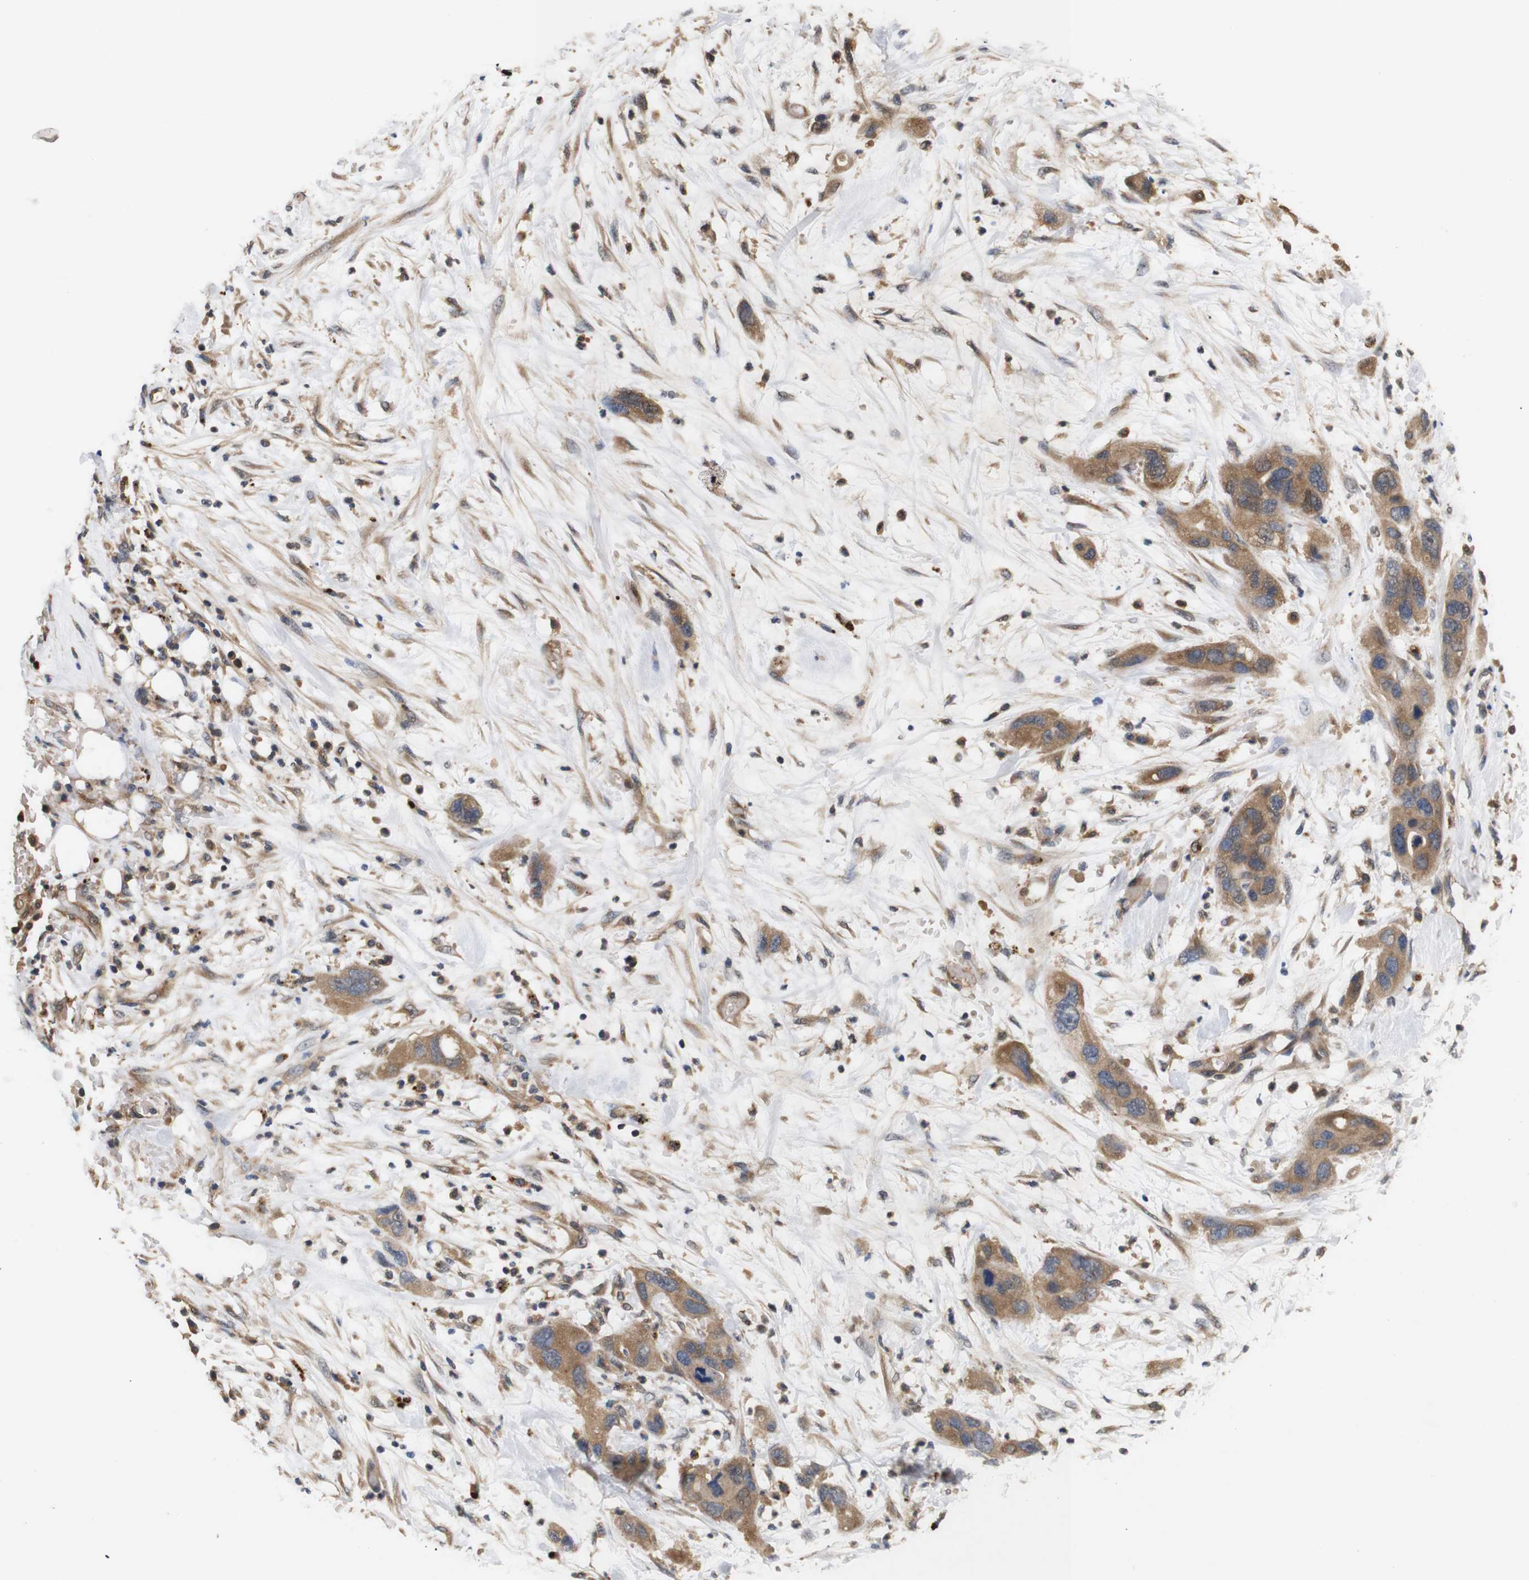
{"staining": {"intensity": "moderate", "quantity": ">75%", "location": "cytoplasmic/membranous"}, "tissue": "pancreatic cancer", "cell_type": "Tumor cells", "image_type": "cancer", "snomed": [{"axis": "morphology", "description": "Adenocarcinoma, NOS"}, {"axis": "topography", "description": "Pancreas"}], "caption": "Pancreatic adenocarcinoma stained with DAB immunohistochemistry demonstrates medium levels of moderate cytoplasmic/membranous staining in about >75% of tumor cells.", "gene": "DDR1", "patient": {"sex": "female", "age": 71}}